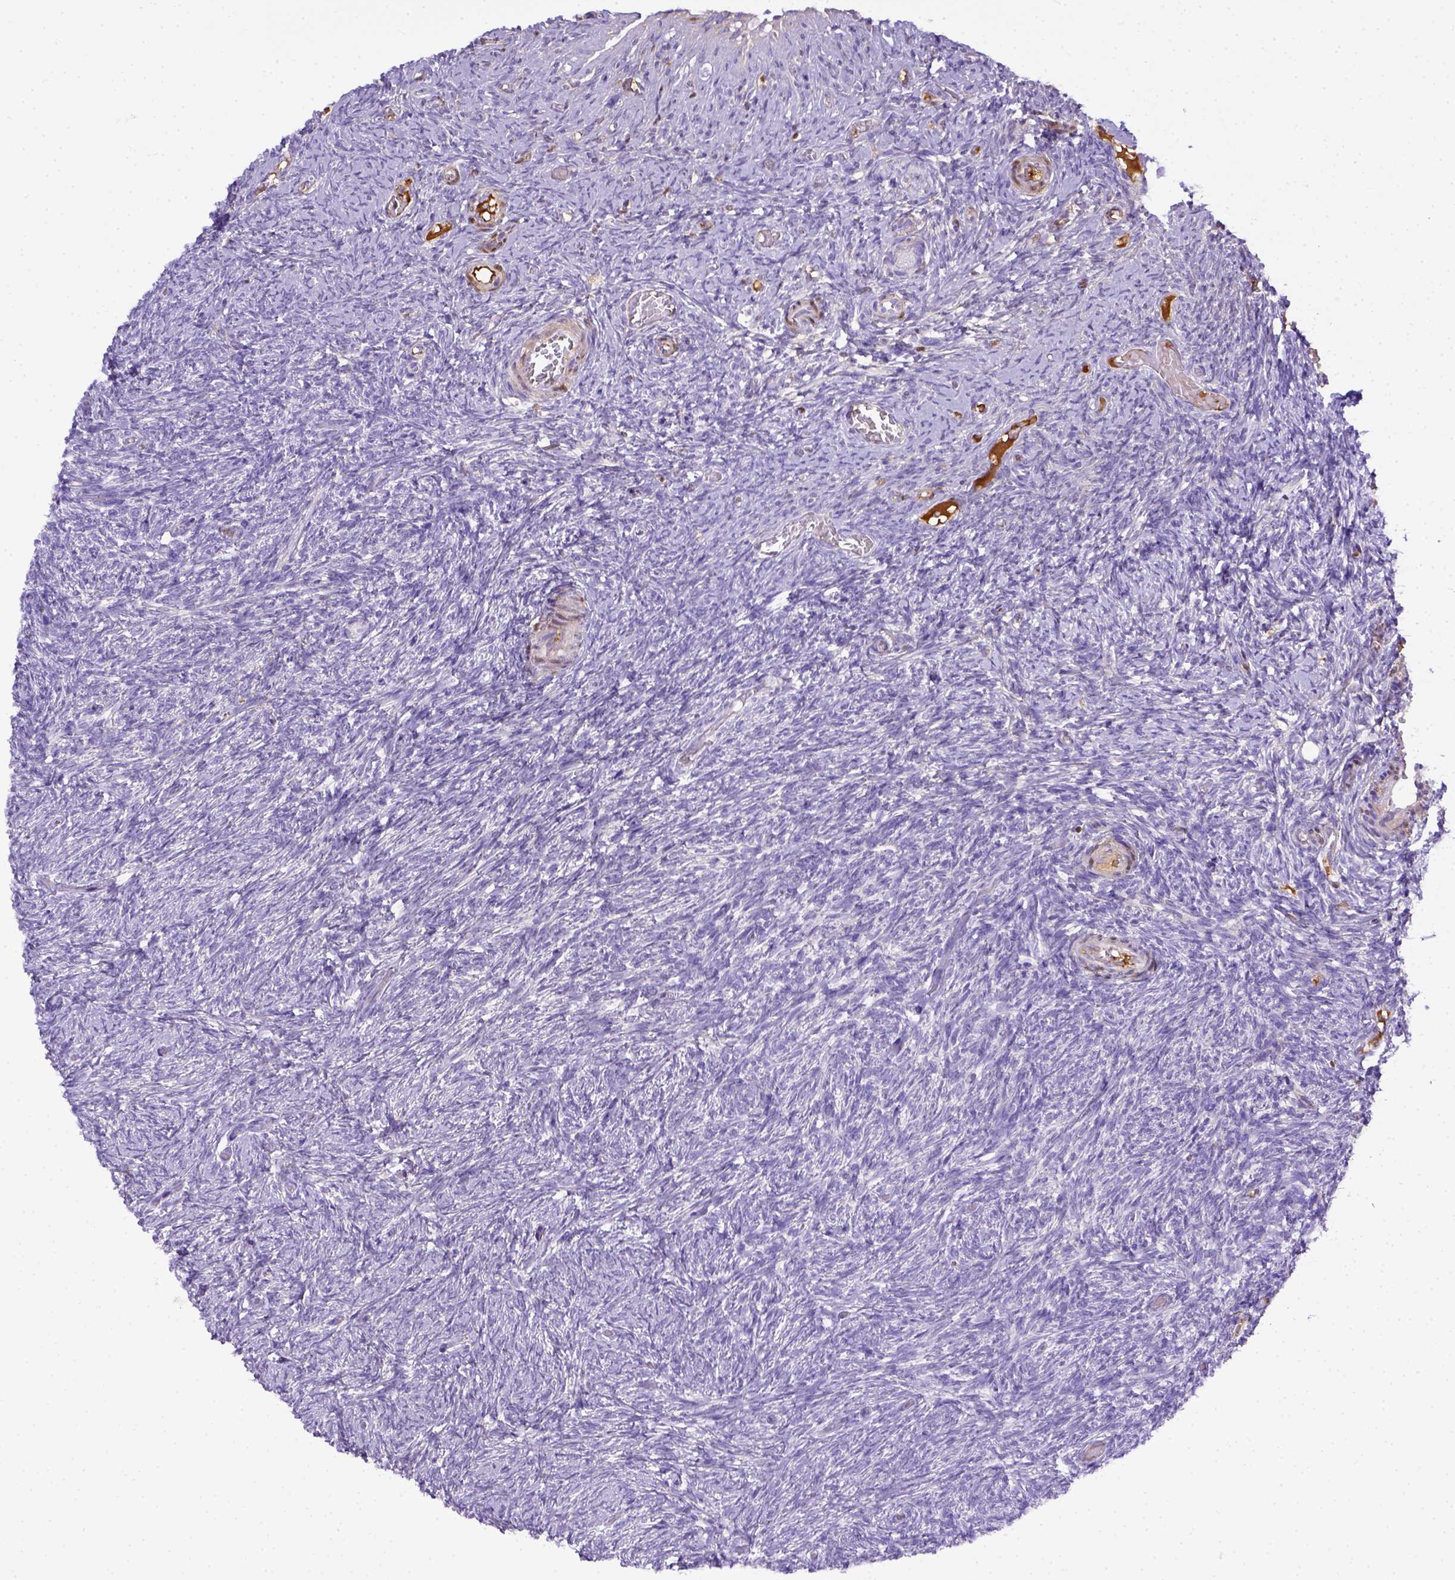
{"staining": {"intensity": "negative", "quantity": "none", "location": "none"}, "tissue": "ovary", "cell_type": "Ovarian stroma cells", "image_type": "normal", "snomed": [{"axis": "morphology", "description": "Normal tissue, NOS"}, {"axis": "topography", "description": "Ovary"}], "caption": "This is a histopathology image of immunohistochemistry staining of unremarkable ovary, which shows no positivity in ovarian stroma cells. (Immunohistochemistry (ihc), brightfield microscopy, high magnification).", "gene": "ITIH4", "patient": {"sex": "female", "age": 39}}